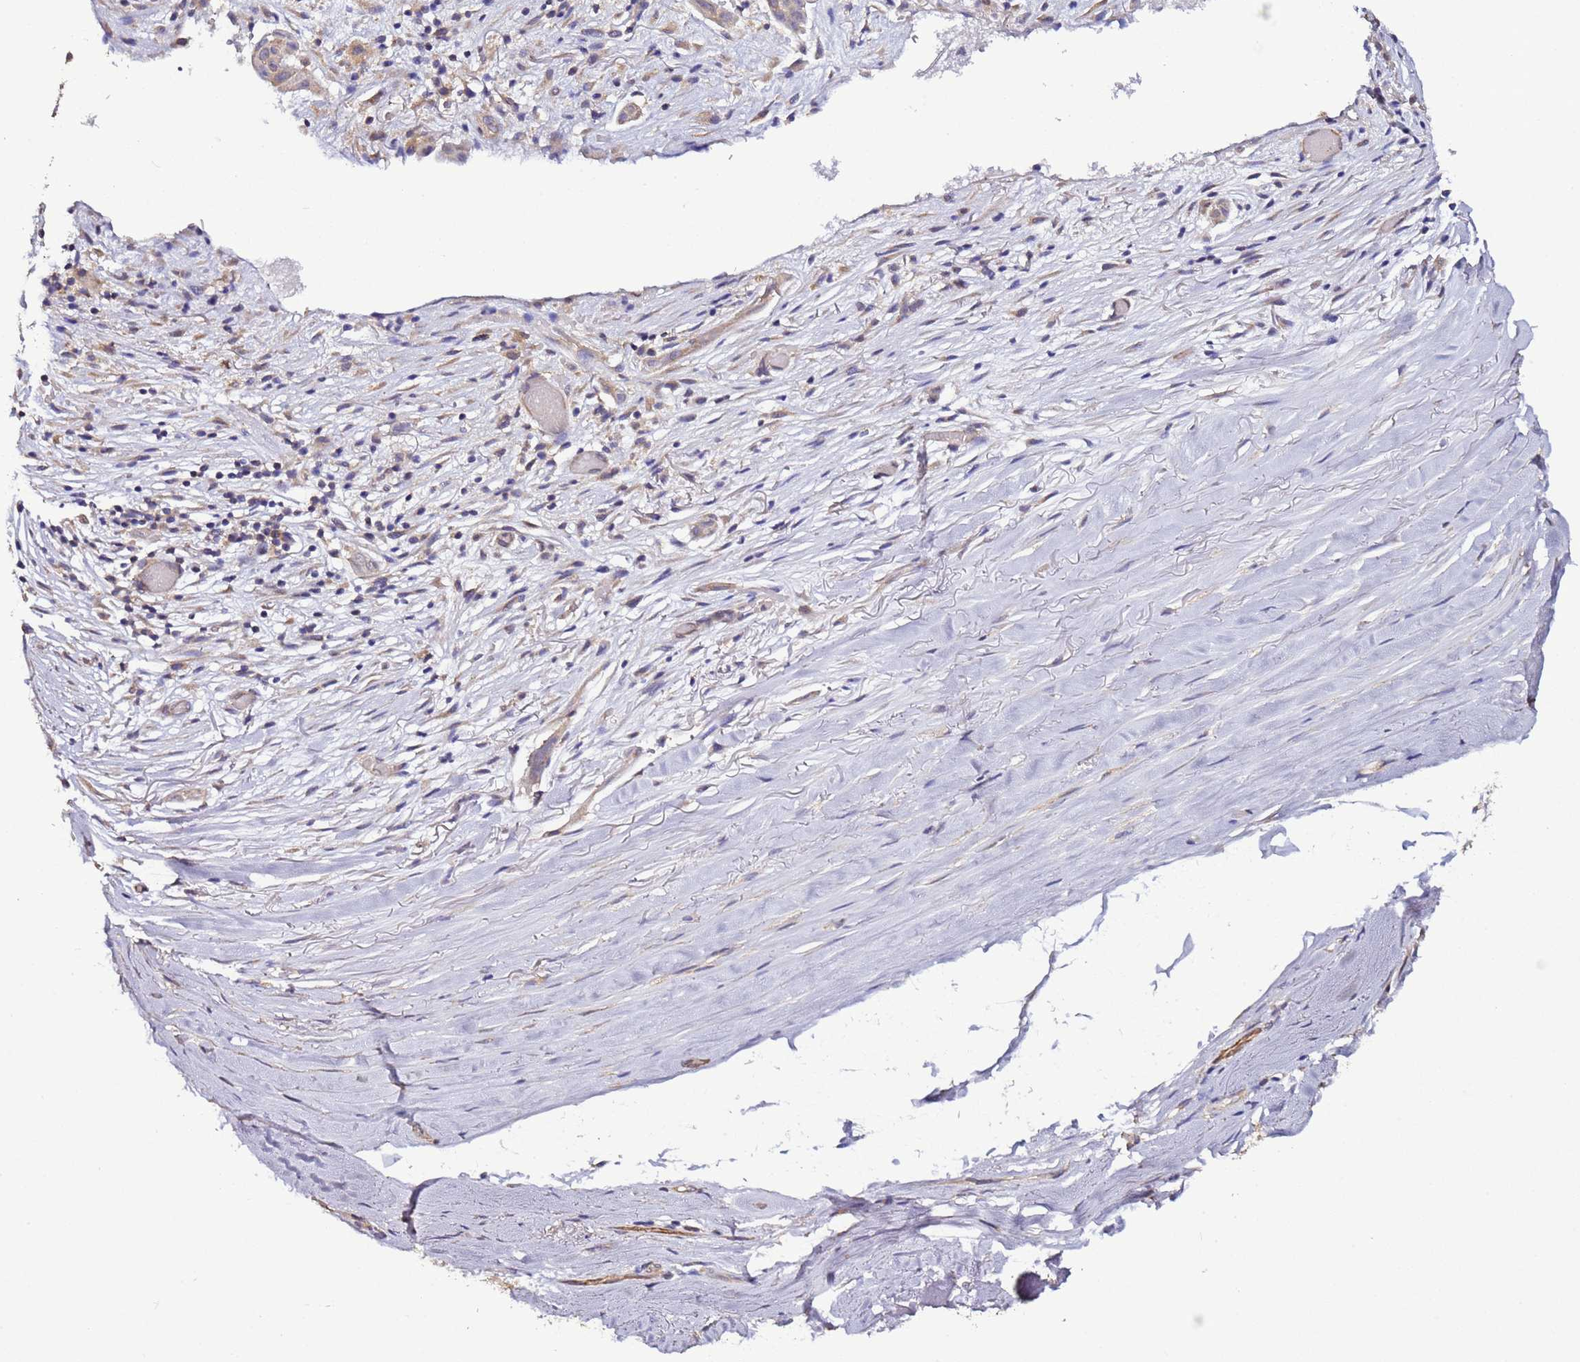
{"staining": {"intensity": "negative", "quantity": "none", "location": "none"}, "tissue": "adipose tissue", "cell_type": "Adipocytes", "image_type": "normal", "snomed": [{"axis": "morphology", "description": "Normal tissue, NOS"}, {"axis": "morphology", "description": "Basal cell carcinoma"}, {"axis": "topography", "description": "Skin"}], "caption": "IHC histopathology image of normal adipose tissue stained for a protein (brown), which exhibits no positivity in adipocytes.", "gene": "SLC41A3", "patient": {"sex": "female", "age": 89}}